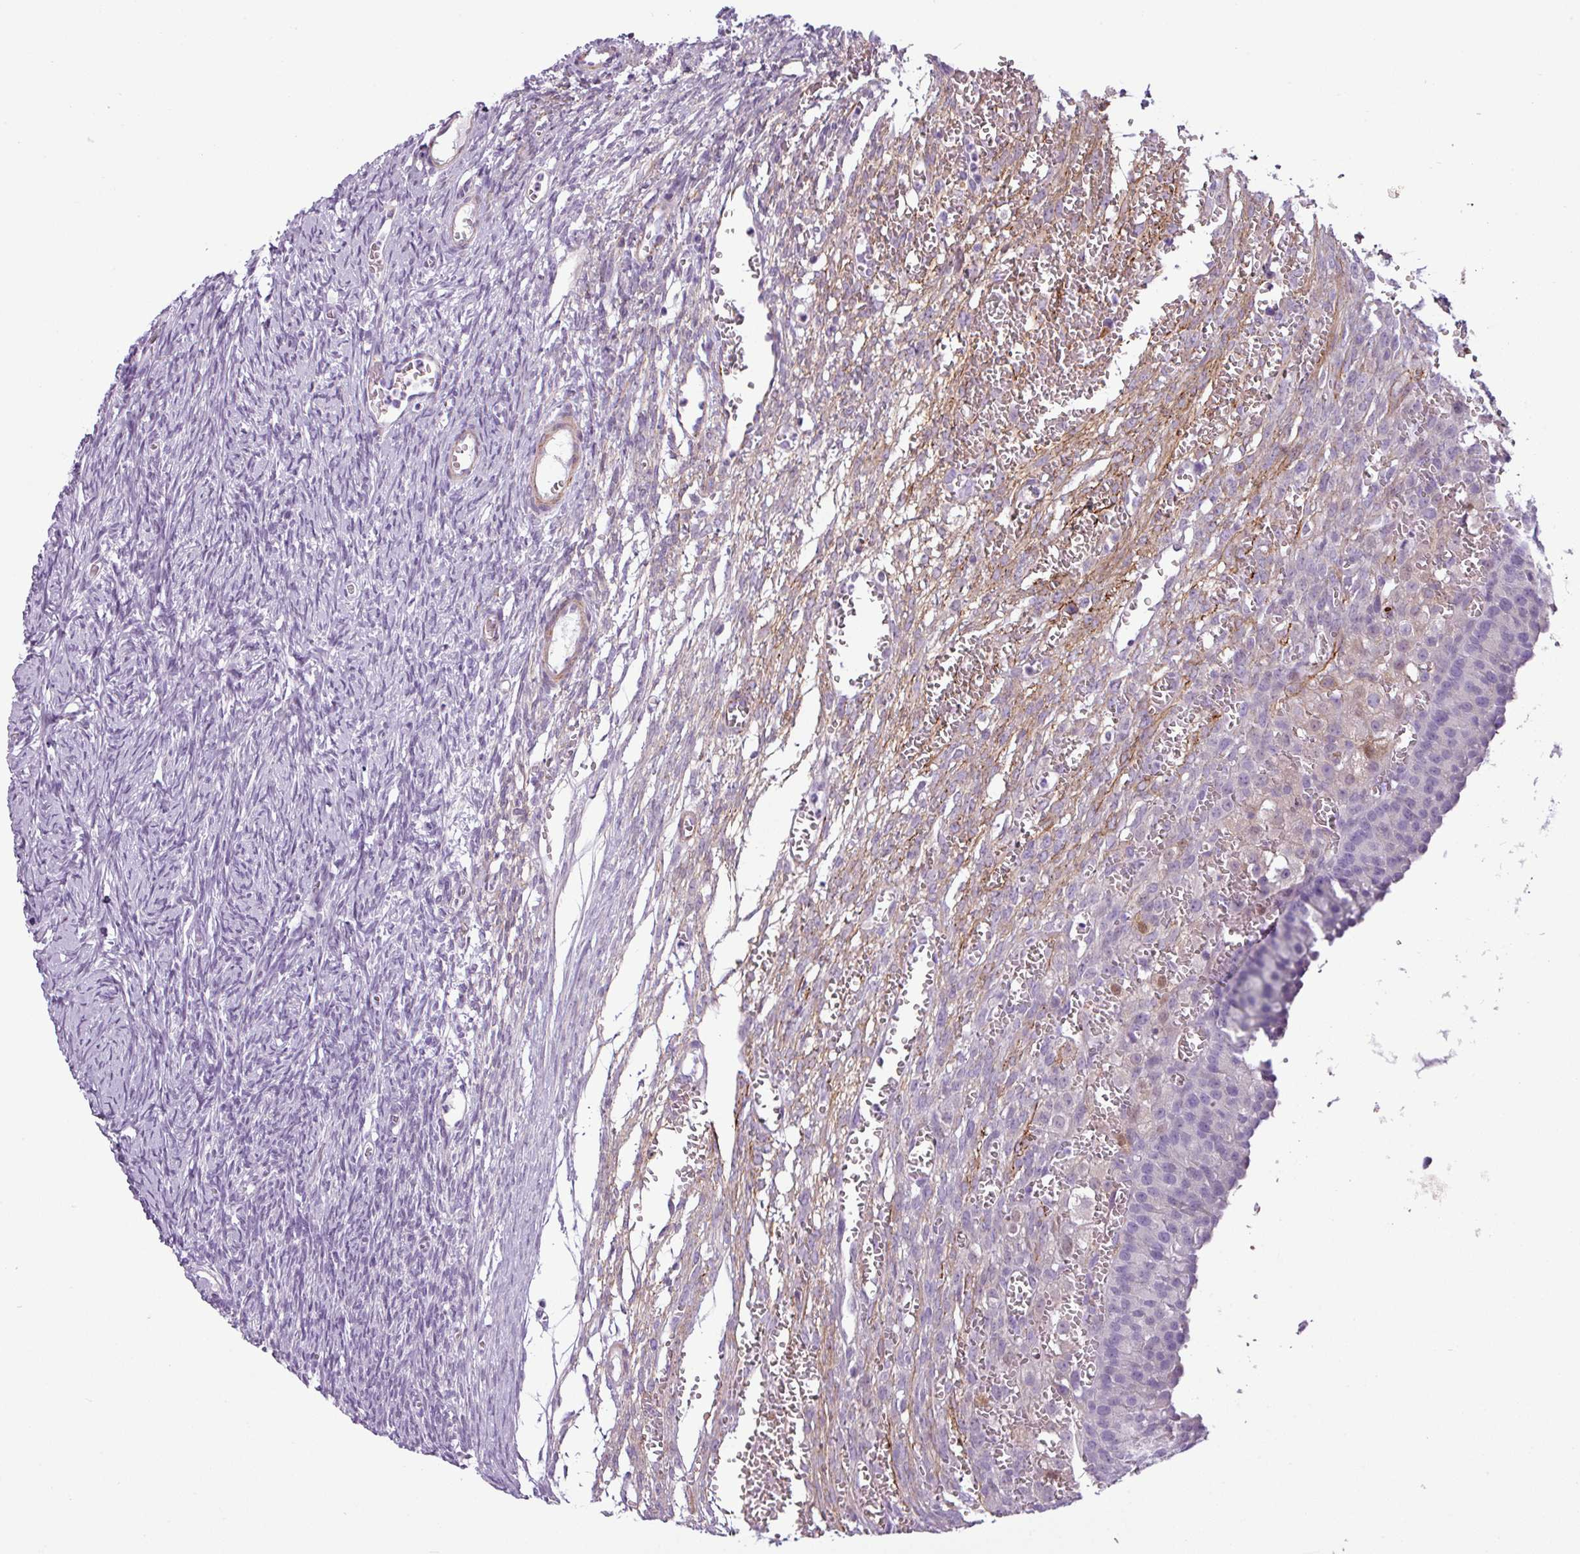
{"staining": {"intensity": "negative", "quantity": "none", "location": "none"}, "tissue": "ovary", "cell_type": "Ovarian stroma cells", "image_type": "normal", "snomed": [{"axis": "morphology", "description": "Normal tissue, NOS"}, {"axis": "topography", "description": "Ovary"}], "caption": "Ovary was stained to show a protein in brown. There is no significant expression in ovarian stroma cells.", "gene": "ATP10A", "patient": {"sex": "female", "age": 39}}